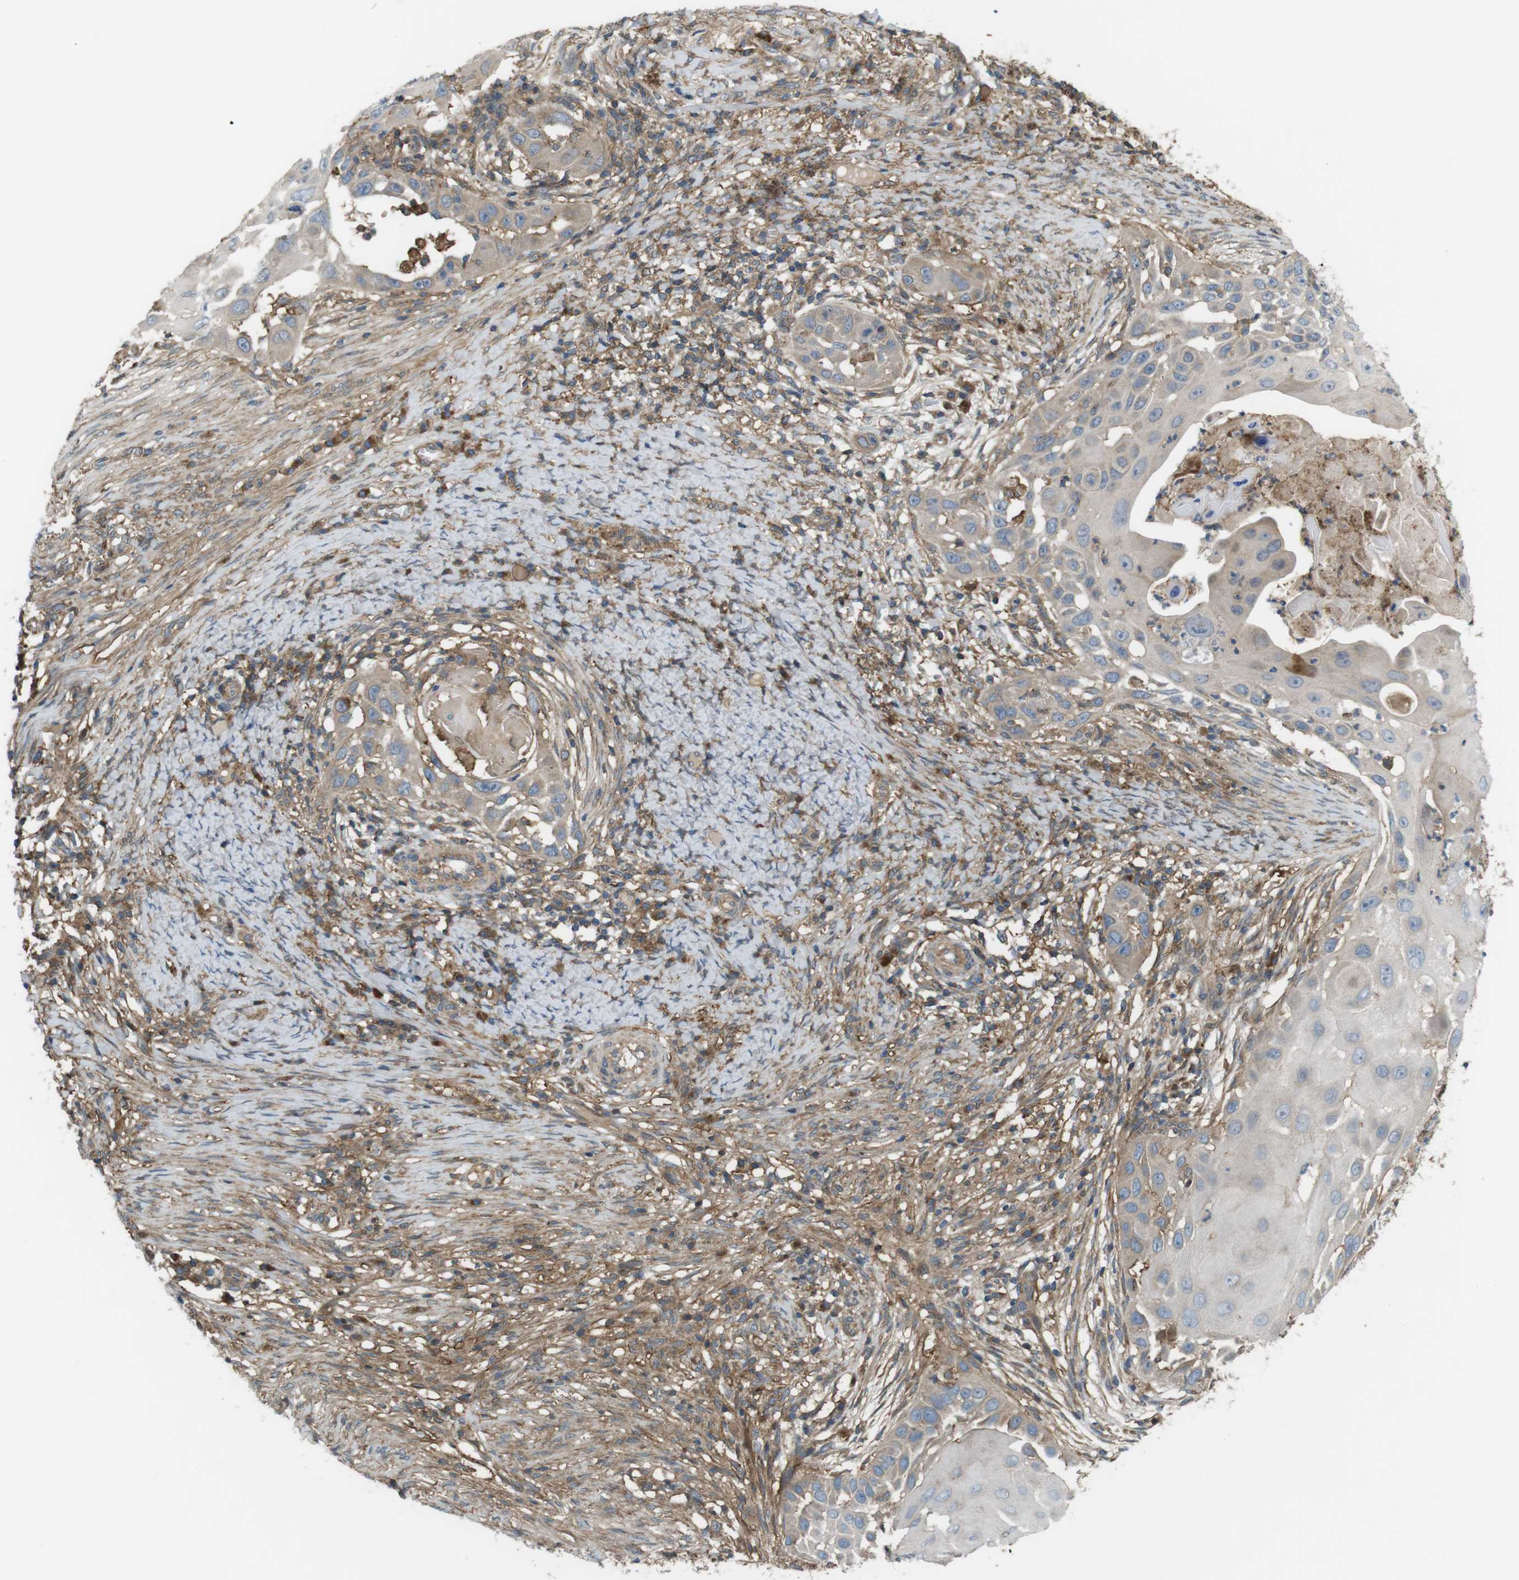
{"staining": {"intensity": "weak", "quantity": "25%-75%", "location": "cytoplasmic/membranous"}, "tissue": "skin cancer", "cell_type": "Tumor cells", "image_type": "cancer", "snomed": [{"axis": "morphology", "description": "Squamous cell carcinoma, NOS"}, {"axis": "topography", "description": "Skin"}], "caption": "Skin cancer (squamous cell carcinoma) stained with immunohistochemistry reveals weak cytoplasmic/membranous positivity in about 25%-75% of tumor cells.", "gene": "DDAH2", "patient": {"sex": "female", "age": 44}}